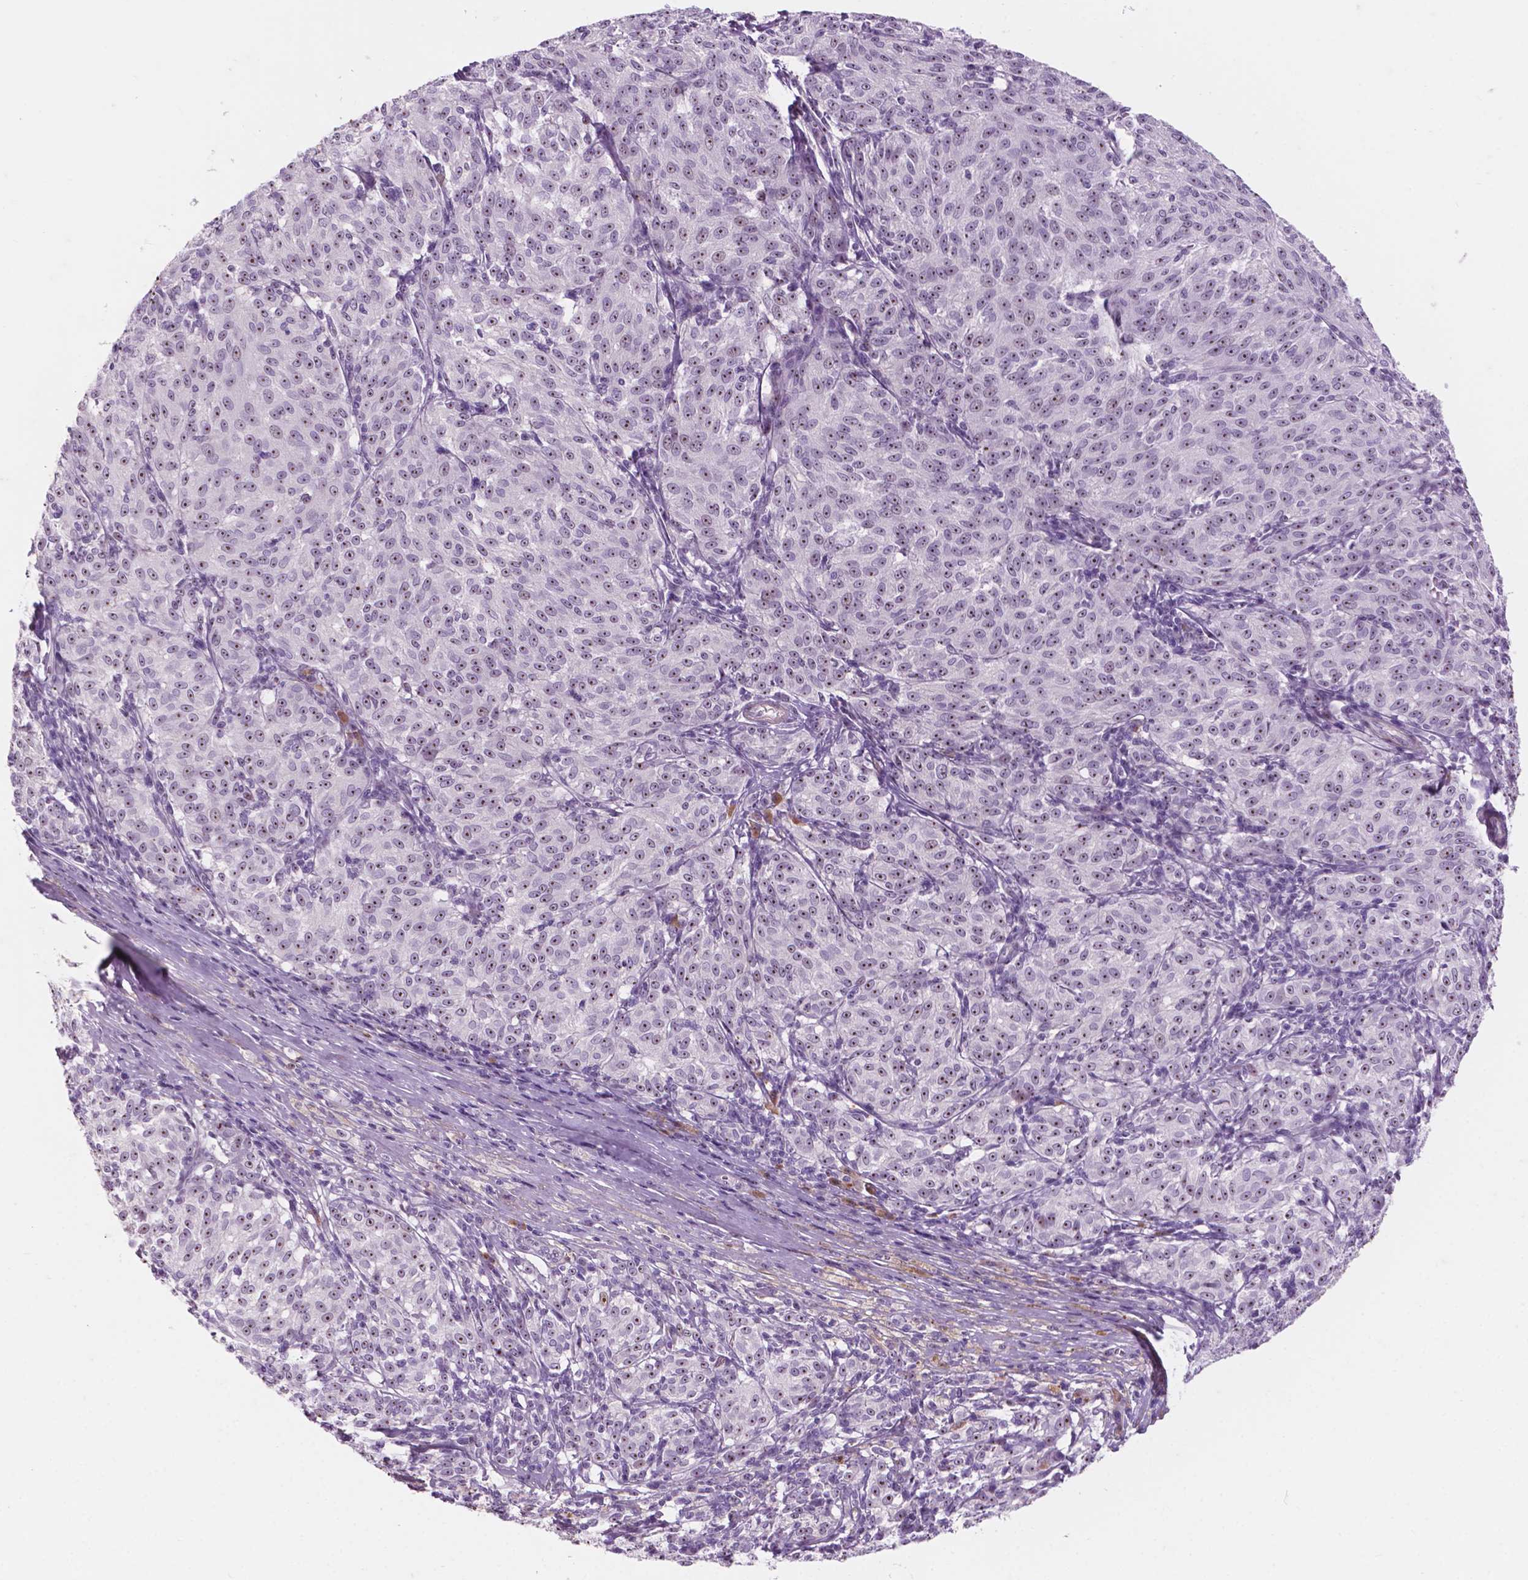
{"staining": {"intensity": "weak", "quantity": "25%-75%", "location": "nuclear"}, "tissue": "melanoma", "cell_type": "Tumor cells", "image_type": "cancer", "snomed": [{"axis": "morphology", "description": "Malignant melanoma, NOS"}, {"axis": "topography", "description": "Skin"}], "caption": "IHC (DAB (3,3'-diaminobenzidine)) staining of human malignant melanoma exhibits weak nuclear protein positivity in approximately 25%-75% of tumor cells.", "gene": "ZNF853", "patient": {"sex": "female", "age": 72}}